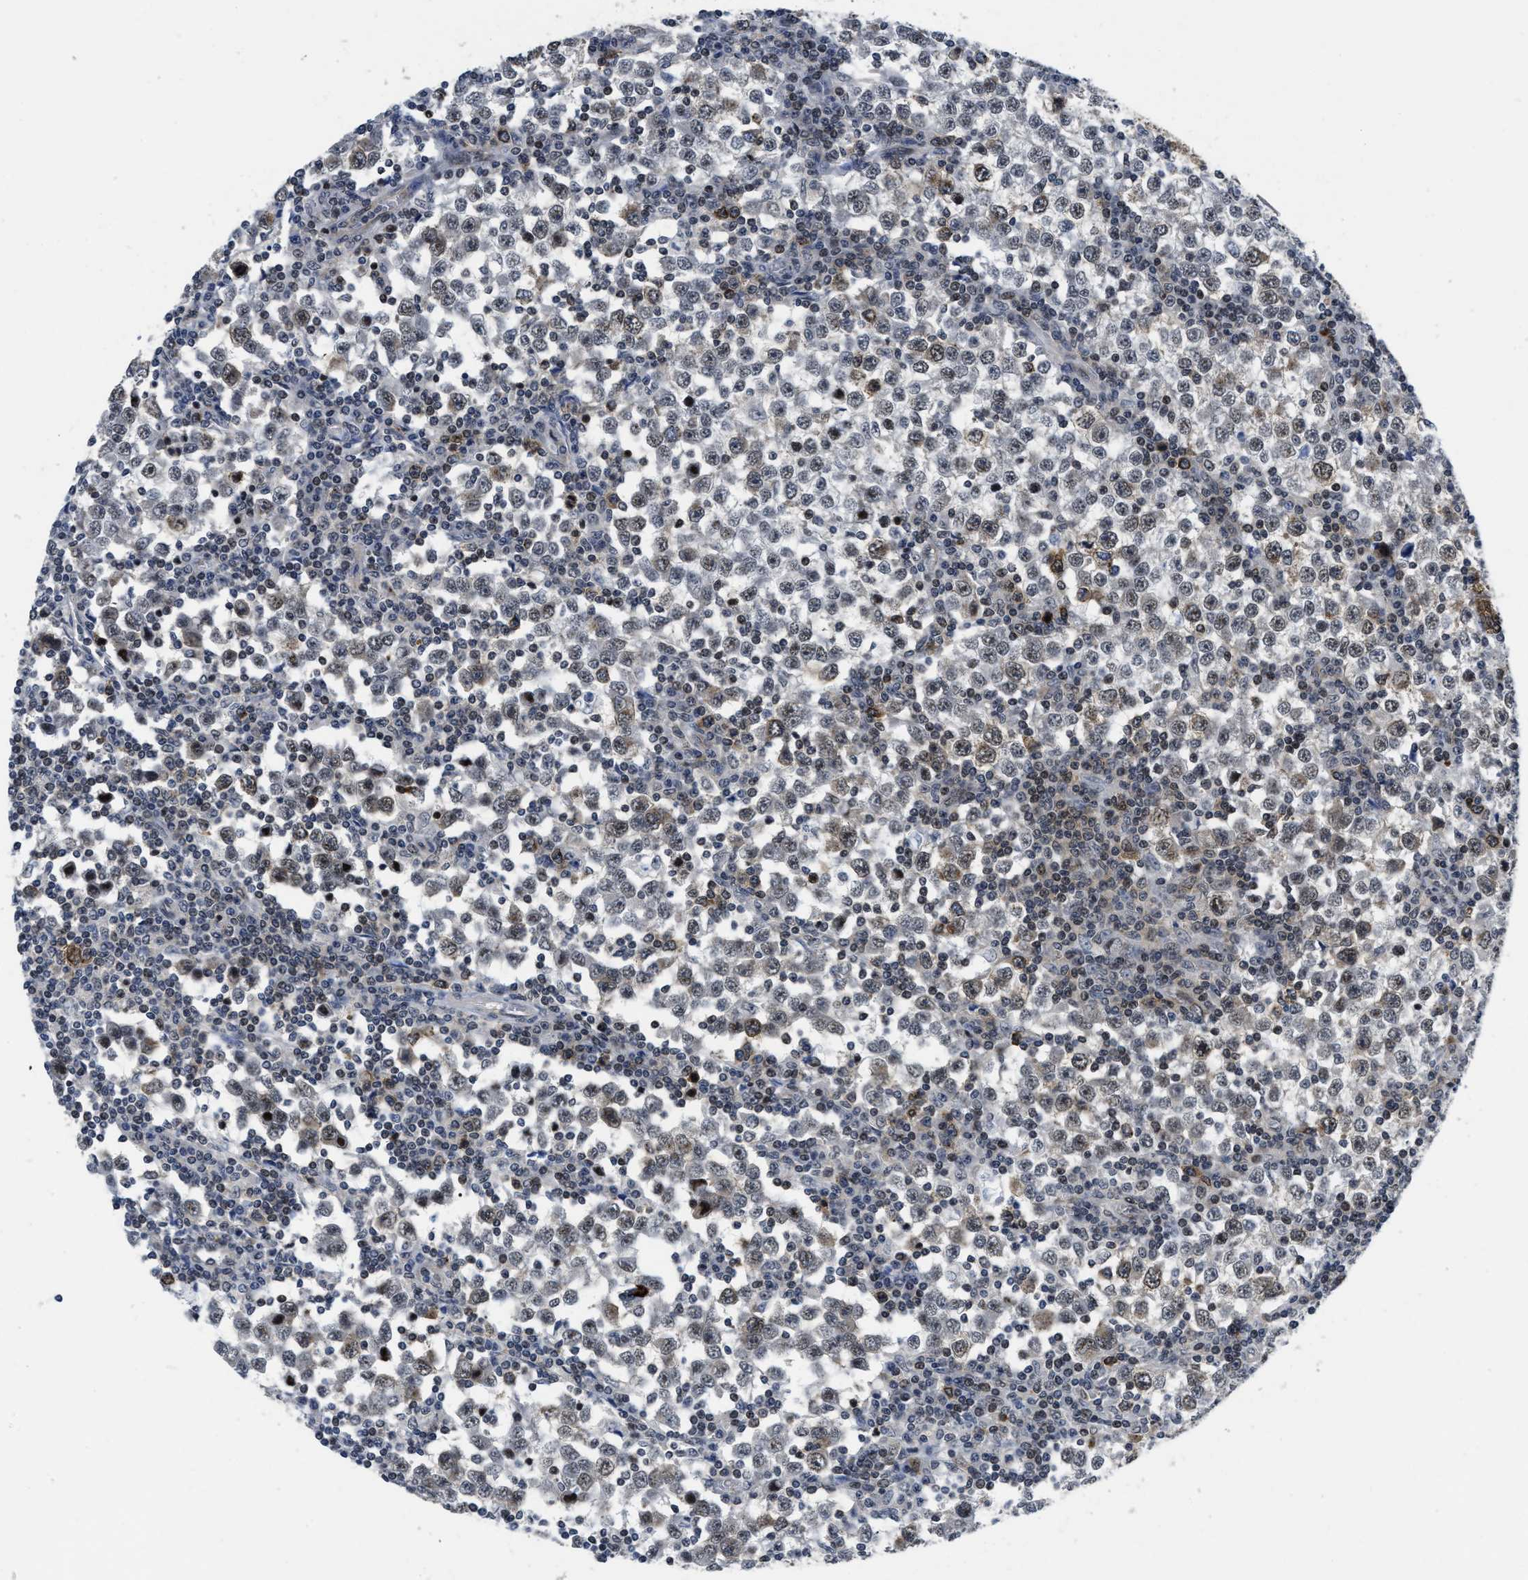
{"staining": {"intensity": "weak", "quantity": "25%-75%", "location": "cytoplasmic/membranous,nuclear"}, "tissue": "testis cancer", "cell_type": "Tumor cells", "image_type": "cancer", "snomed": [{"axis": "morphology", "description": "Seminoma, NOS"}, {"axis": "topography", "description": "Testis"}], "caption": "High-power microscopy captured an immunohistochemistry (IHC) micrograph of testis cancer (seminoma), revealing weak cytoplasmic/membranous and nuclear expression in approximately 25%-75% of tumor cells.", "gene": "HIF1A", "patient": {"sex": "male", "age": 65}}